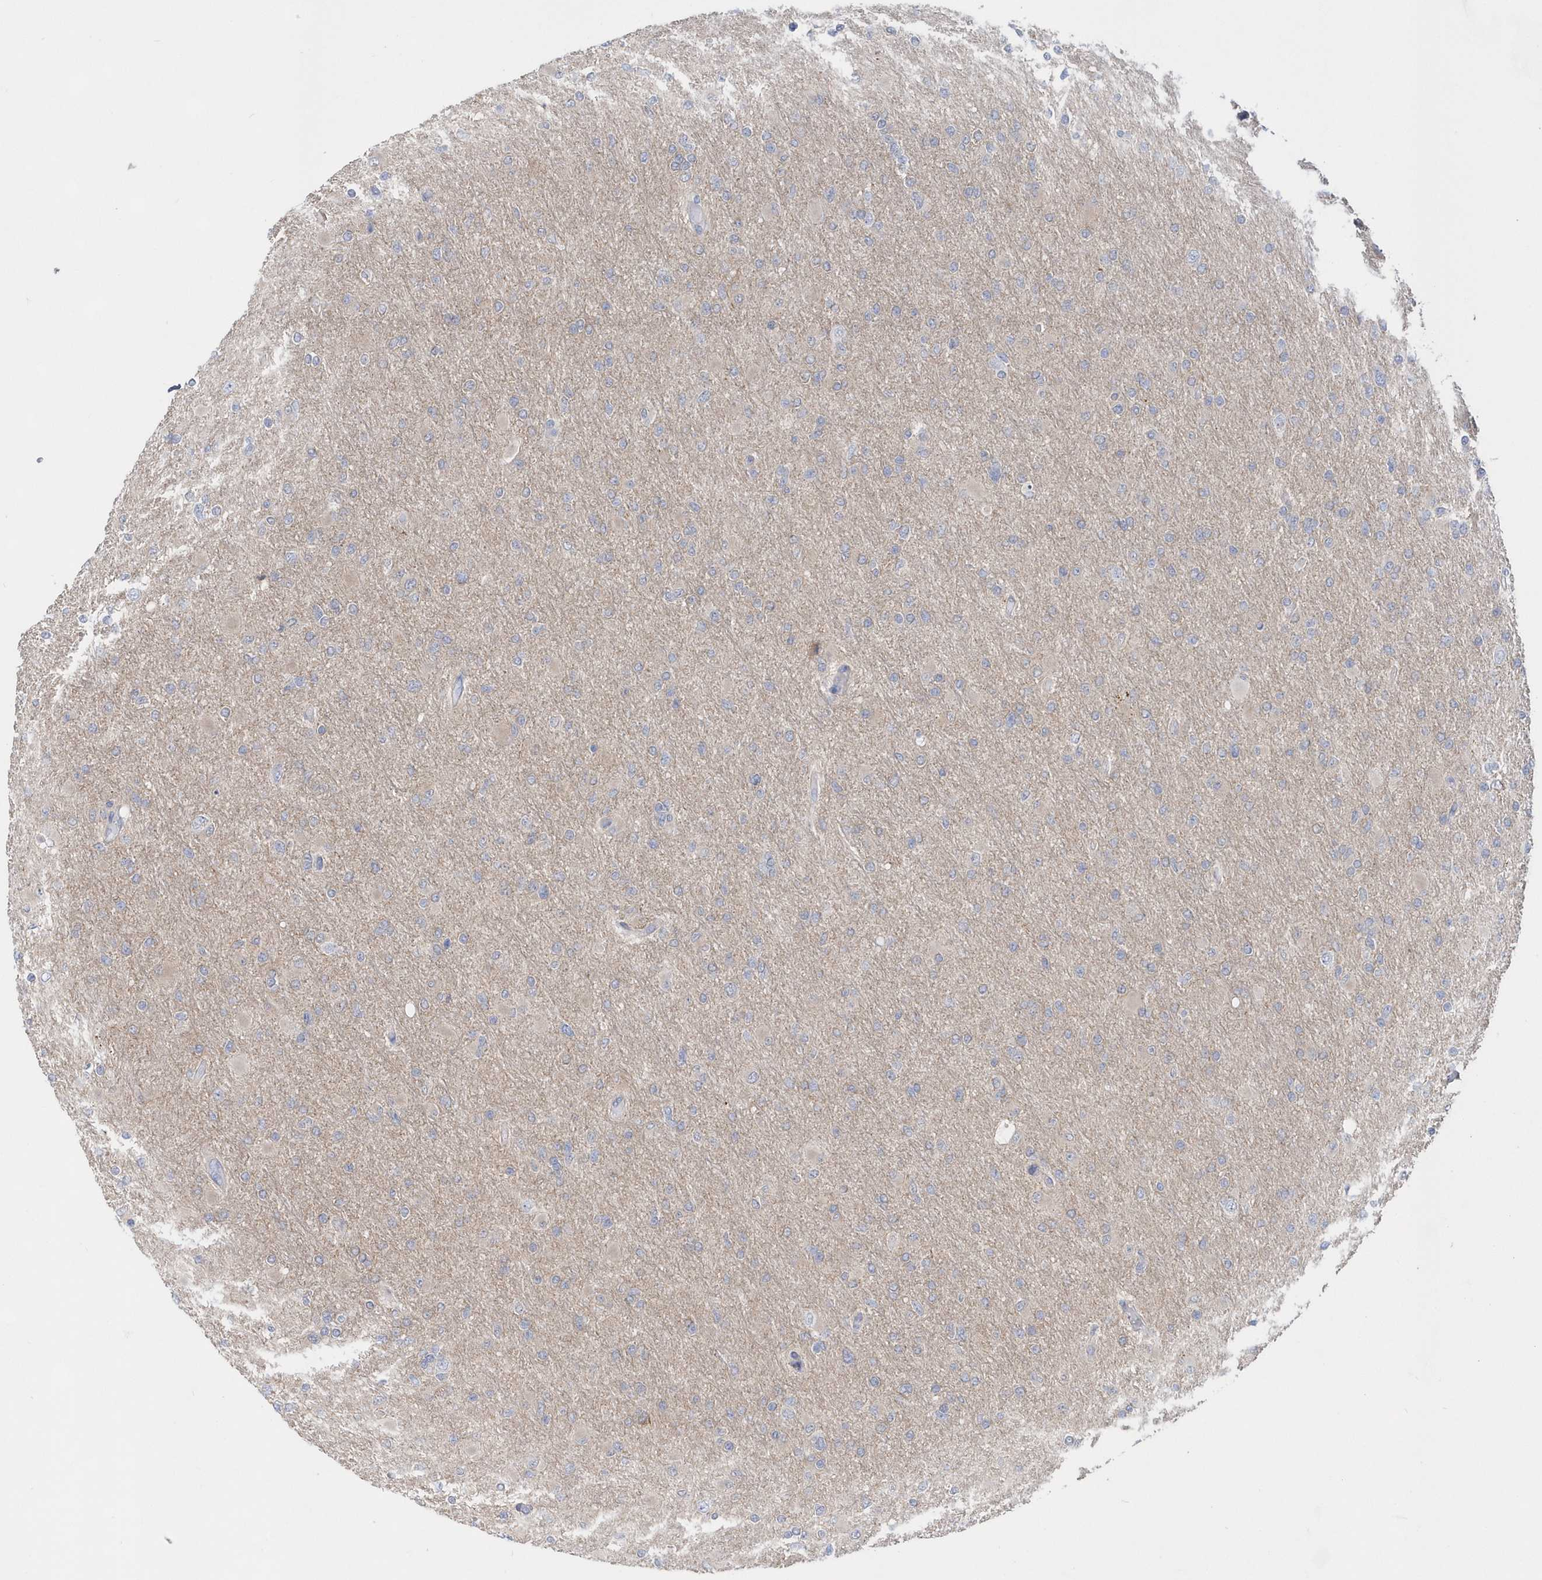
{"staining": {"intensity": "negative", "quantity": "none", "location": "none"}, "tissue": "glioma", "cell_type": "Tumor cells", "image_type": "cancer", "snomed": [{"axis": "morphology", "description": "Glioma, malignant, High grade"}, {"axis": "topography", "description": "Cerebral cortex"}], "caption": "An immunohistochemistry (IHC) image of glioma is shown. There is no staining in tumor cells of glioma.", "gene": "BDH2", "patient": {"sex": "female", "age": 36}}